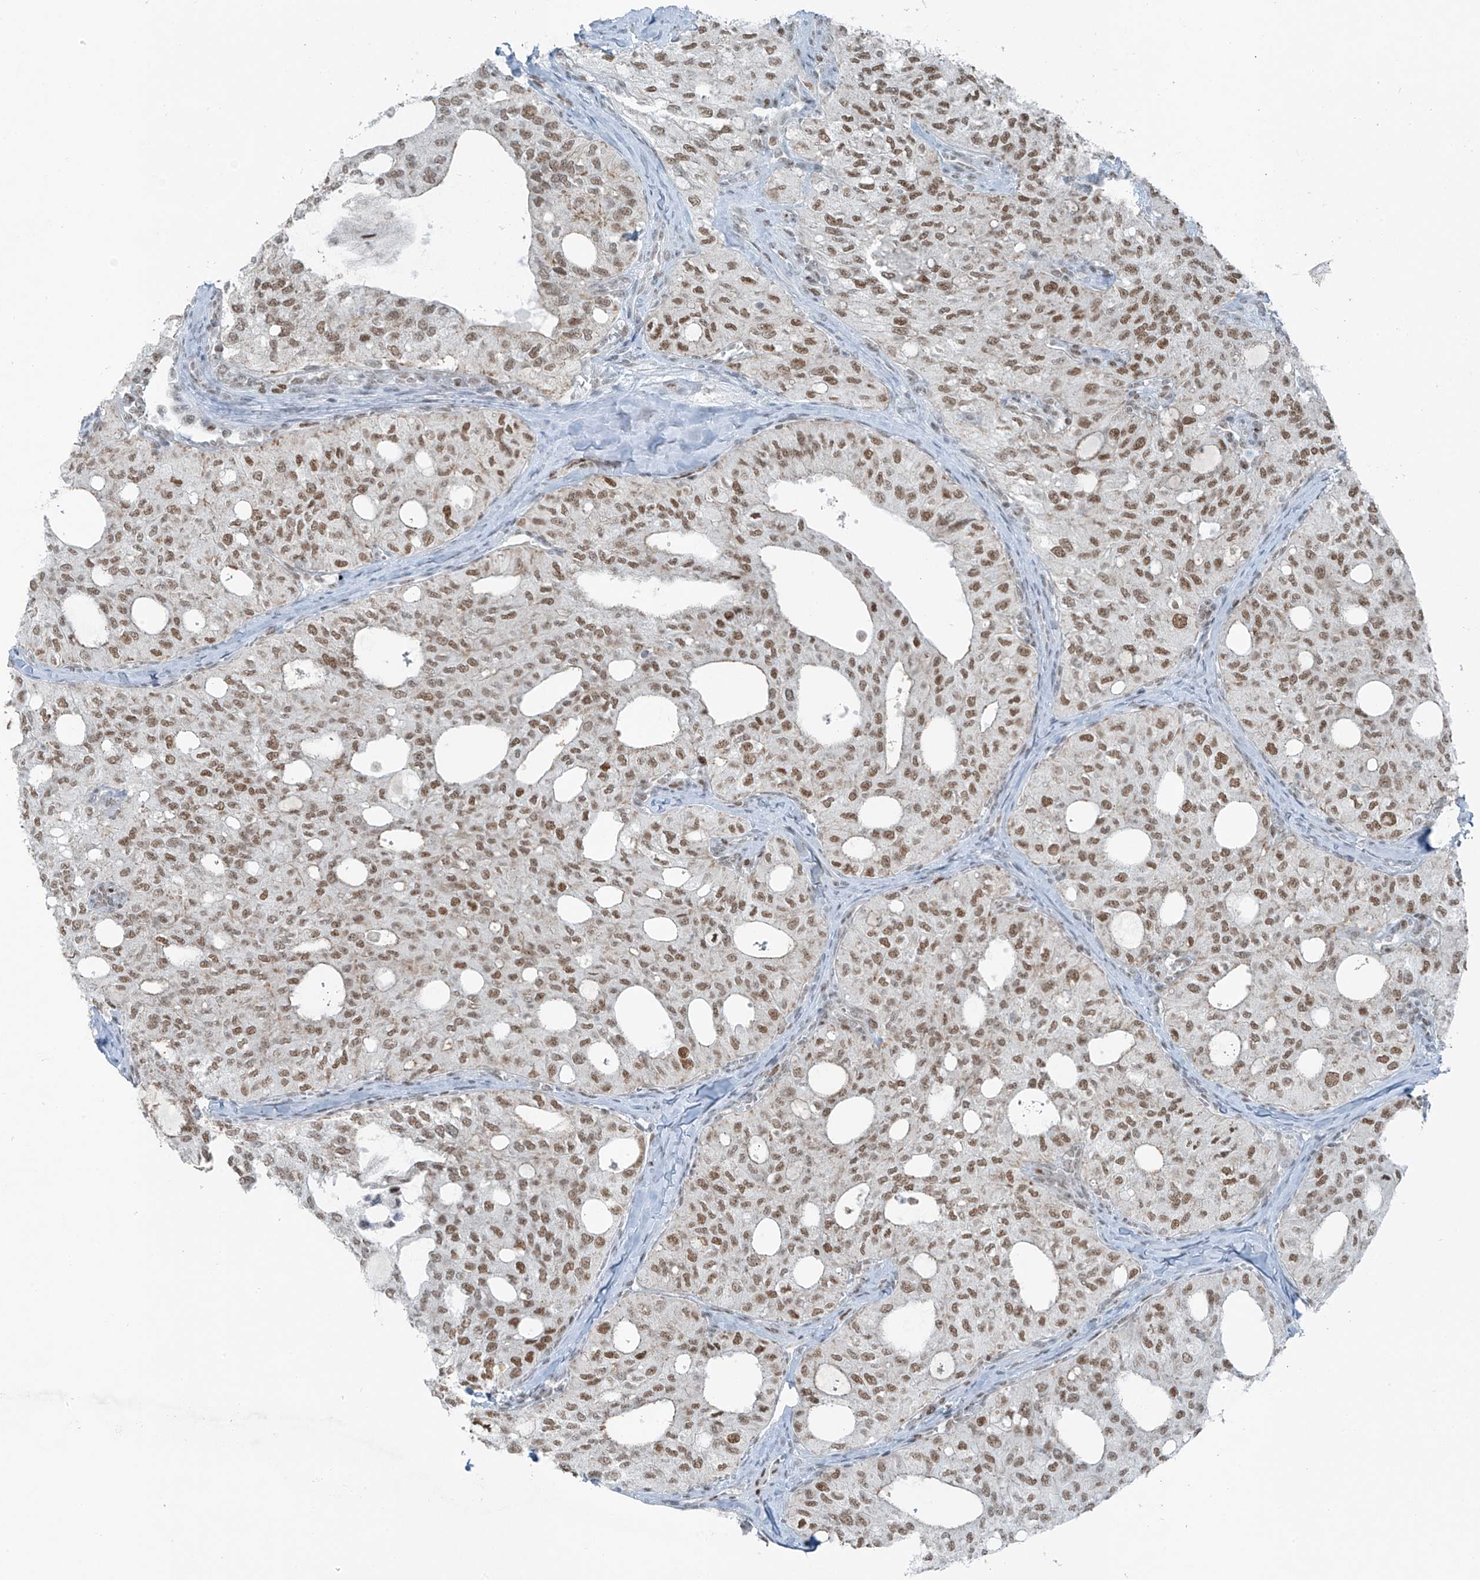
{"staining": {"intensity": "moderate", "quantity": ">75%", "location": "nuclear"}, "tissue": "thyroid cancer", "cell_type": "Tumor cells", "image_type": "cancer", "snomed": [{"axis": "morphology", "description": "Follicular adenoma carcinoma, NOS"}, {"axis": "topography", "description": "Thyroid gland"}], "caption": "This photomicrograph displays follicular adenoma carcinoma (thyroid) stained with immunohistochemistry to label a protein in brown. The nuclear of tumor cells show moderate positivity for the protein. Nuclei are counter-stained blue.", "gene": "WRNIP1", "patient": {"sex": "male", "age": 75}}